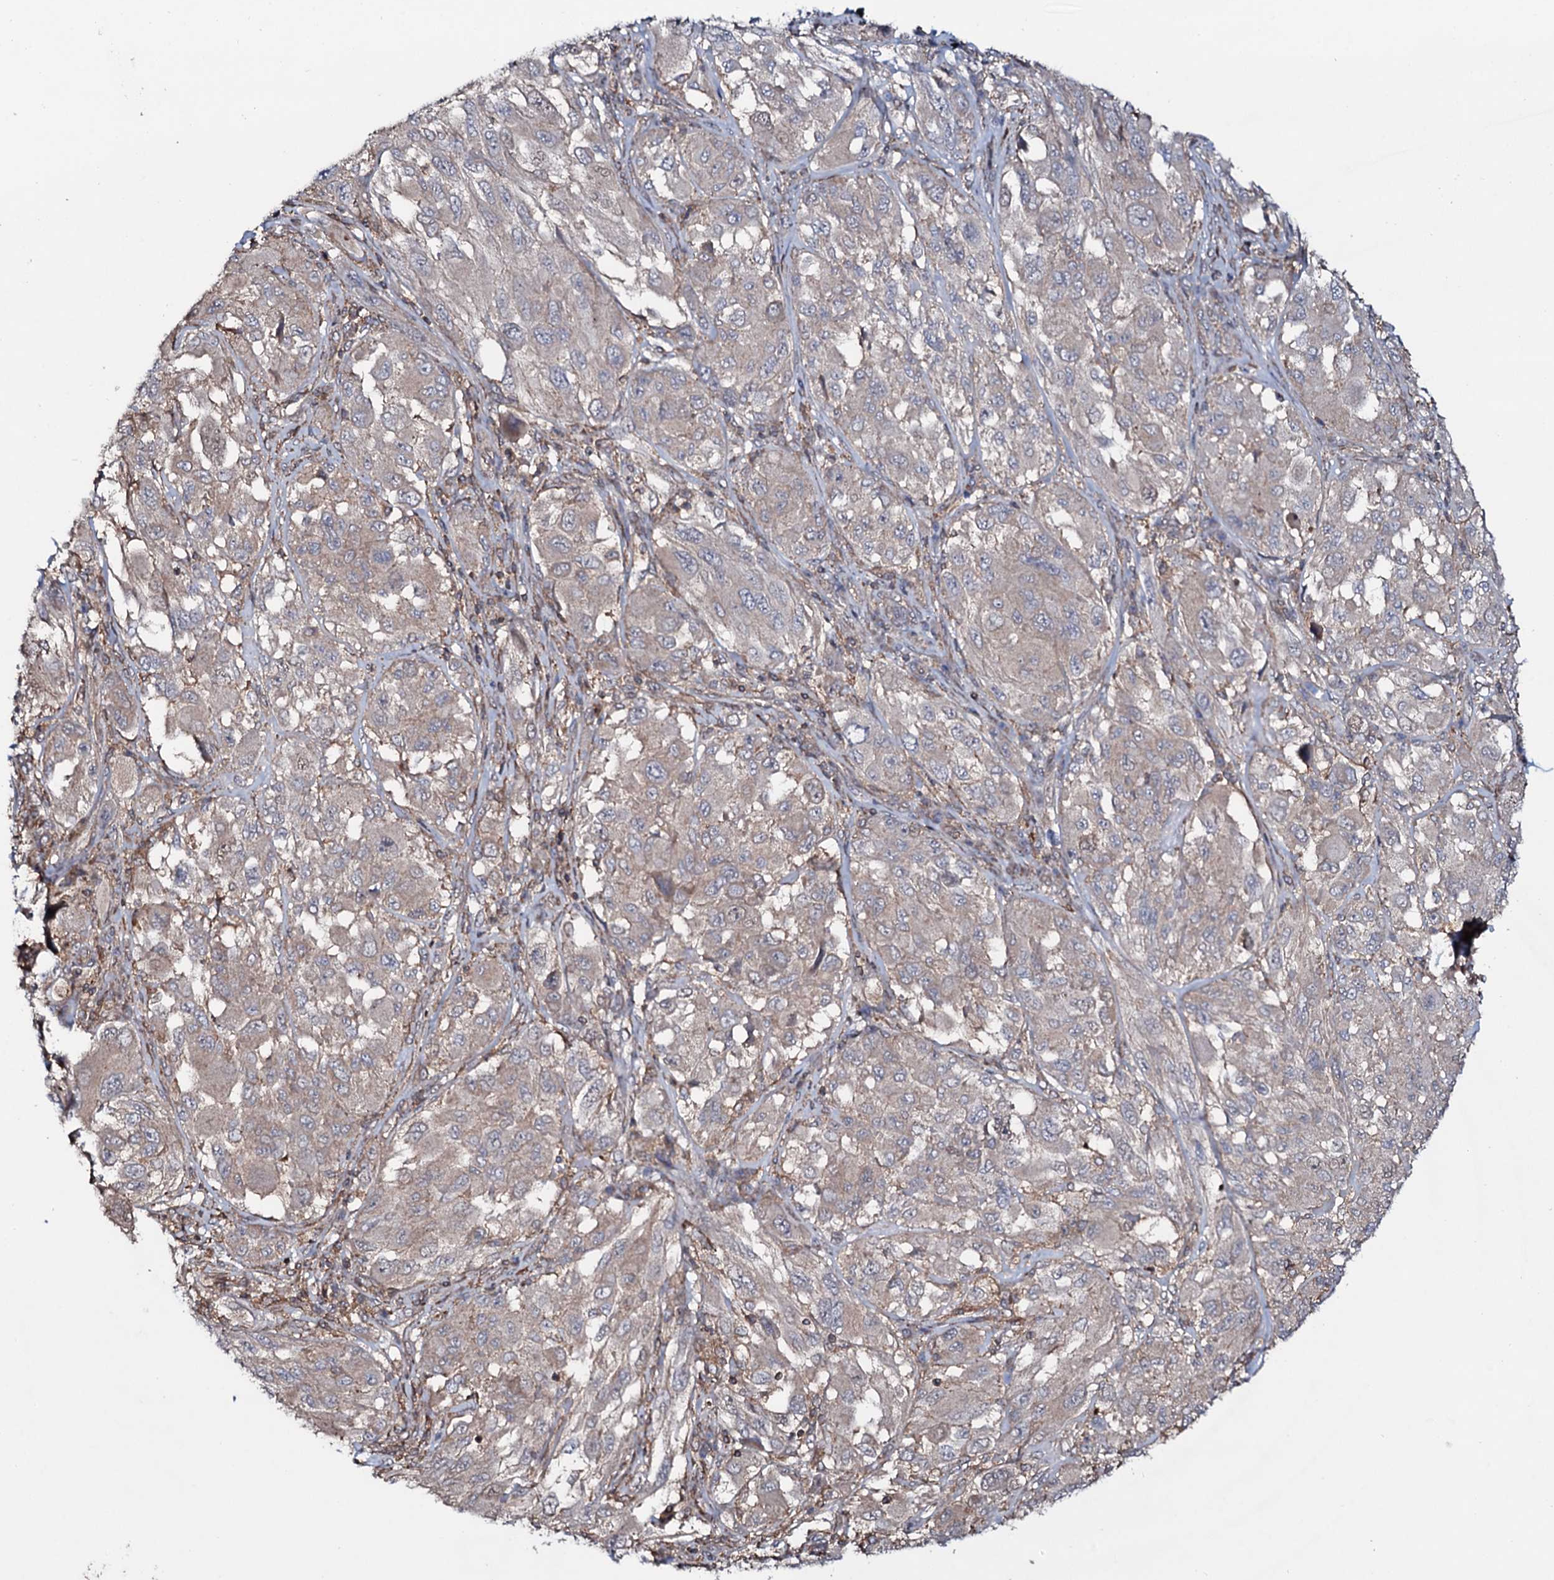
{"staining": {"intensity": "weak", "quantity": "<25%", "location": "cytoplasmic/membranous"}, "tissue": "melanoma", "cell_type": "Tumor cells", "image_type": "cancer", "snomed": [{"axis": "morphology", "description": "Malignant melanoma, NOS"}, {"axis": "topography", "description": "Skin"}], "caption": "High power microscopy photomicrograph of an IHC image of melanoma, revealing no significant expression in tumor cells. (Stains: DAB (3,3'-diaminobenzidine) immunohistochemistry (IHC) with hematoxylin counter stain, Microscopy: brightfield microscopy at high magnification).", "gene": "COG6", "patient": {"sex": "female", "age": 91}}